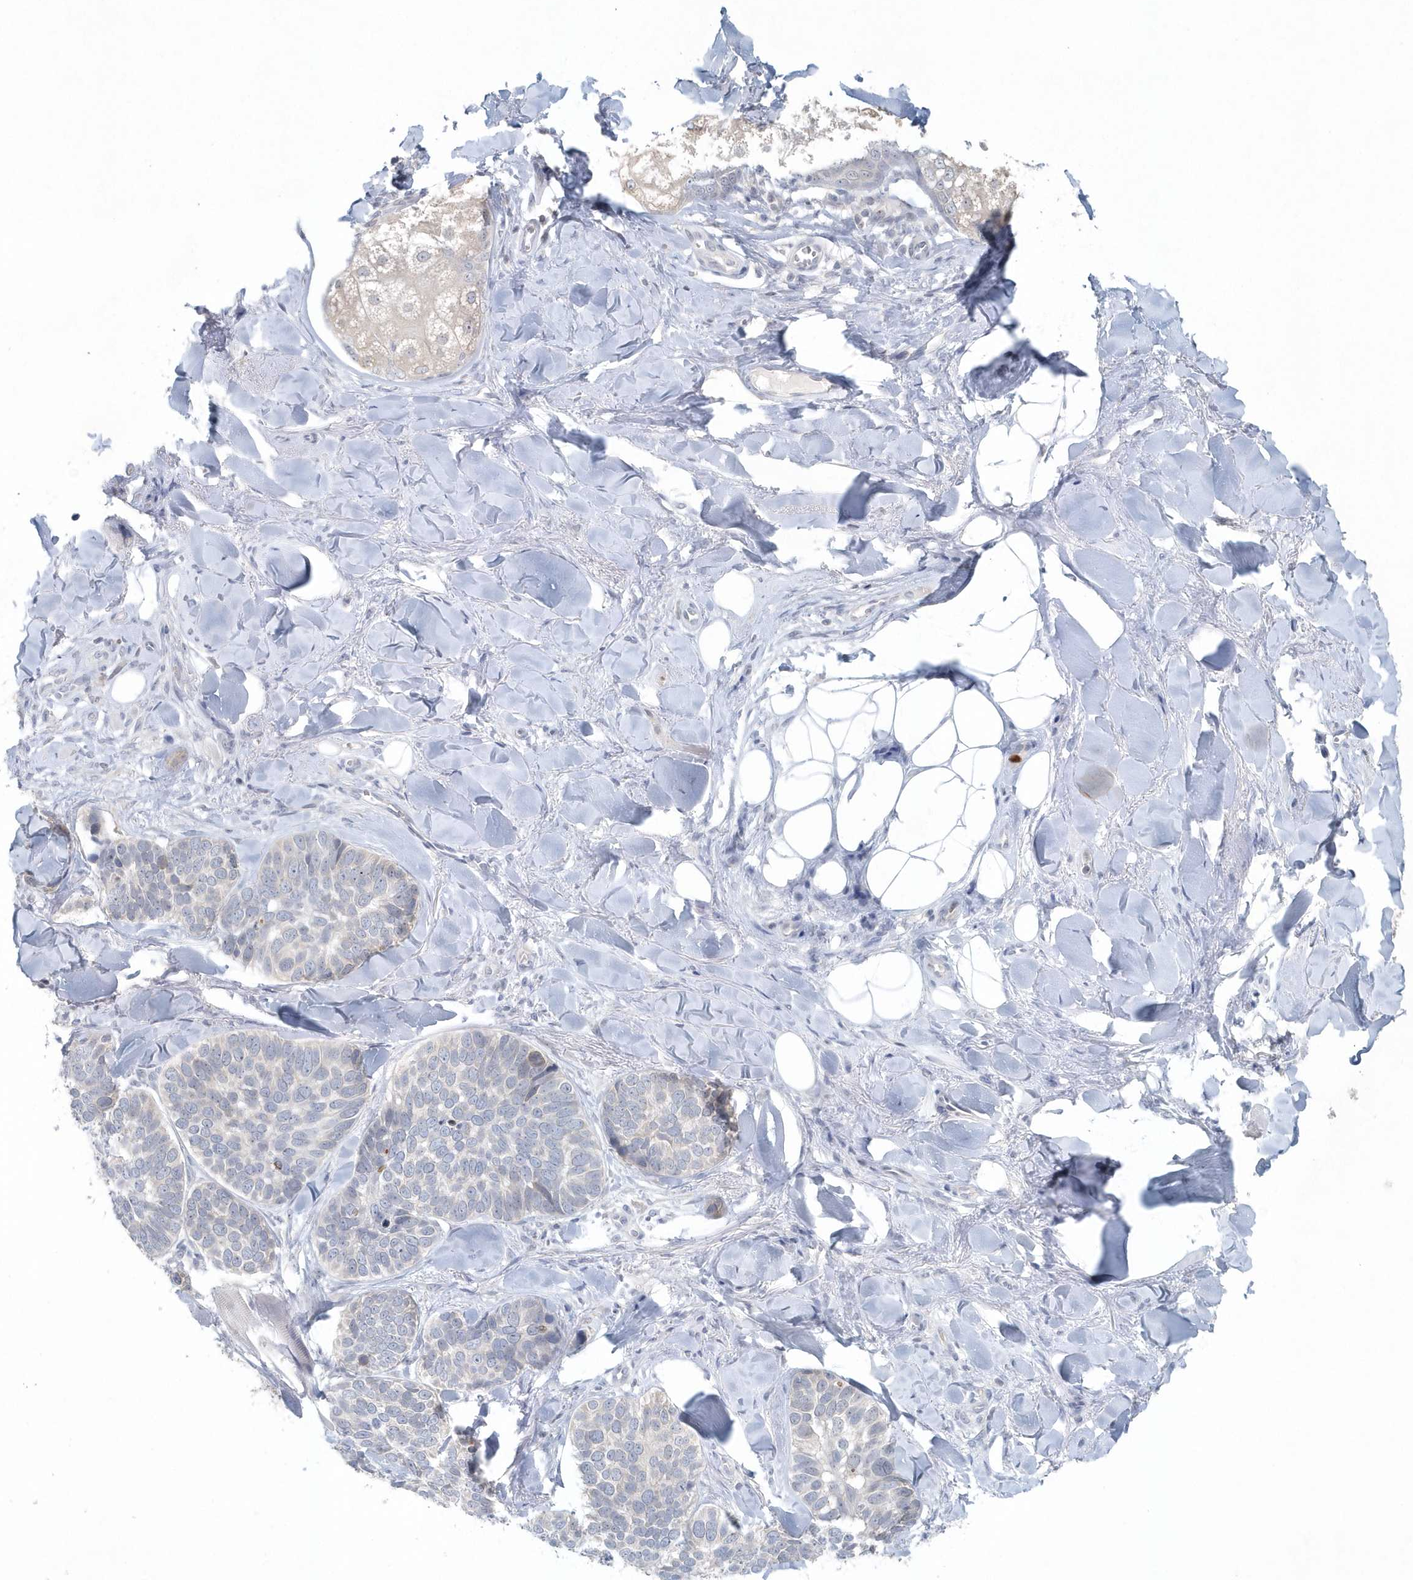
{"staining": {"intensity": "negative", "quantity": "none", "location": "none"}, "tissue": "skin cancer", "cell_type": "Tumor cells", "image_type": "cancer", "snomed": [{"axis": "morphology", "description": "Basal cell carcinoma"}, {"axis": "topography", "description": "Skin"}], "caption": "High power microscopy photomicrograph of an immunohistochemistry histopathology image of skin cancer, revealing no significant positivity in tumor cells.", "gene": "NUP54", "patient": {"sex": "male", "age": 62}}